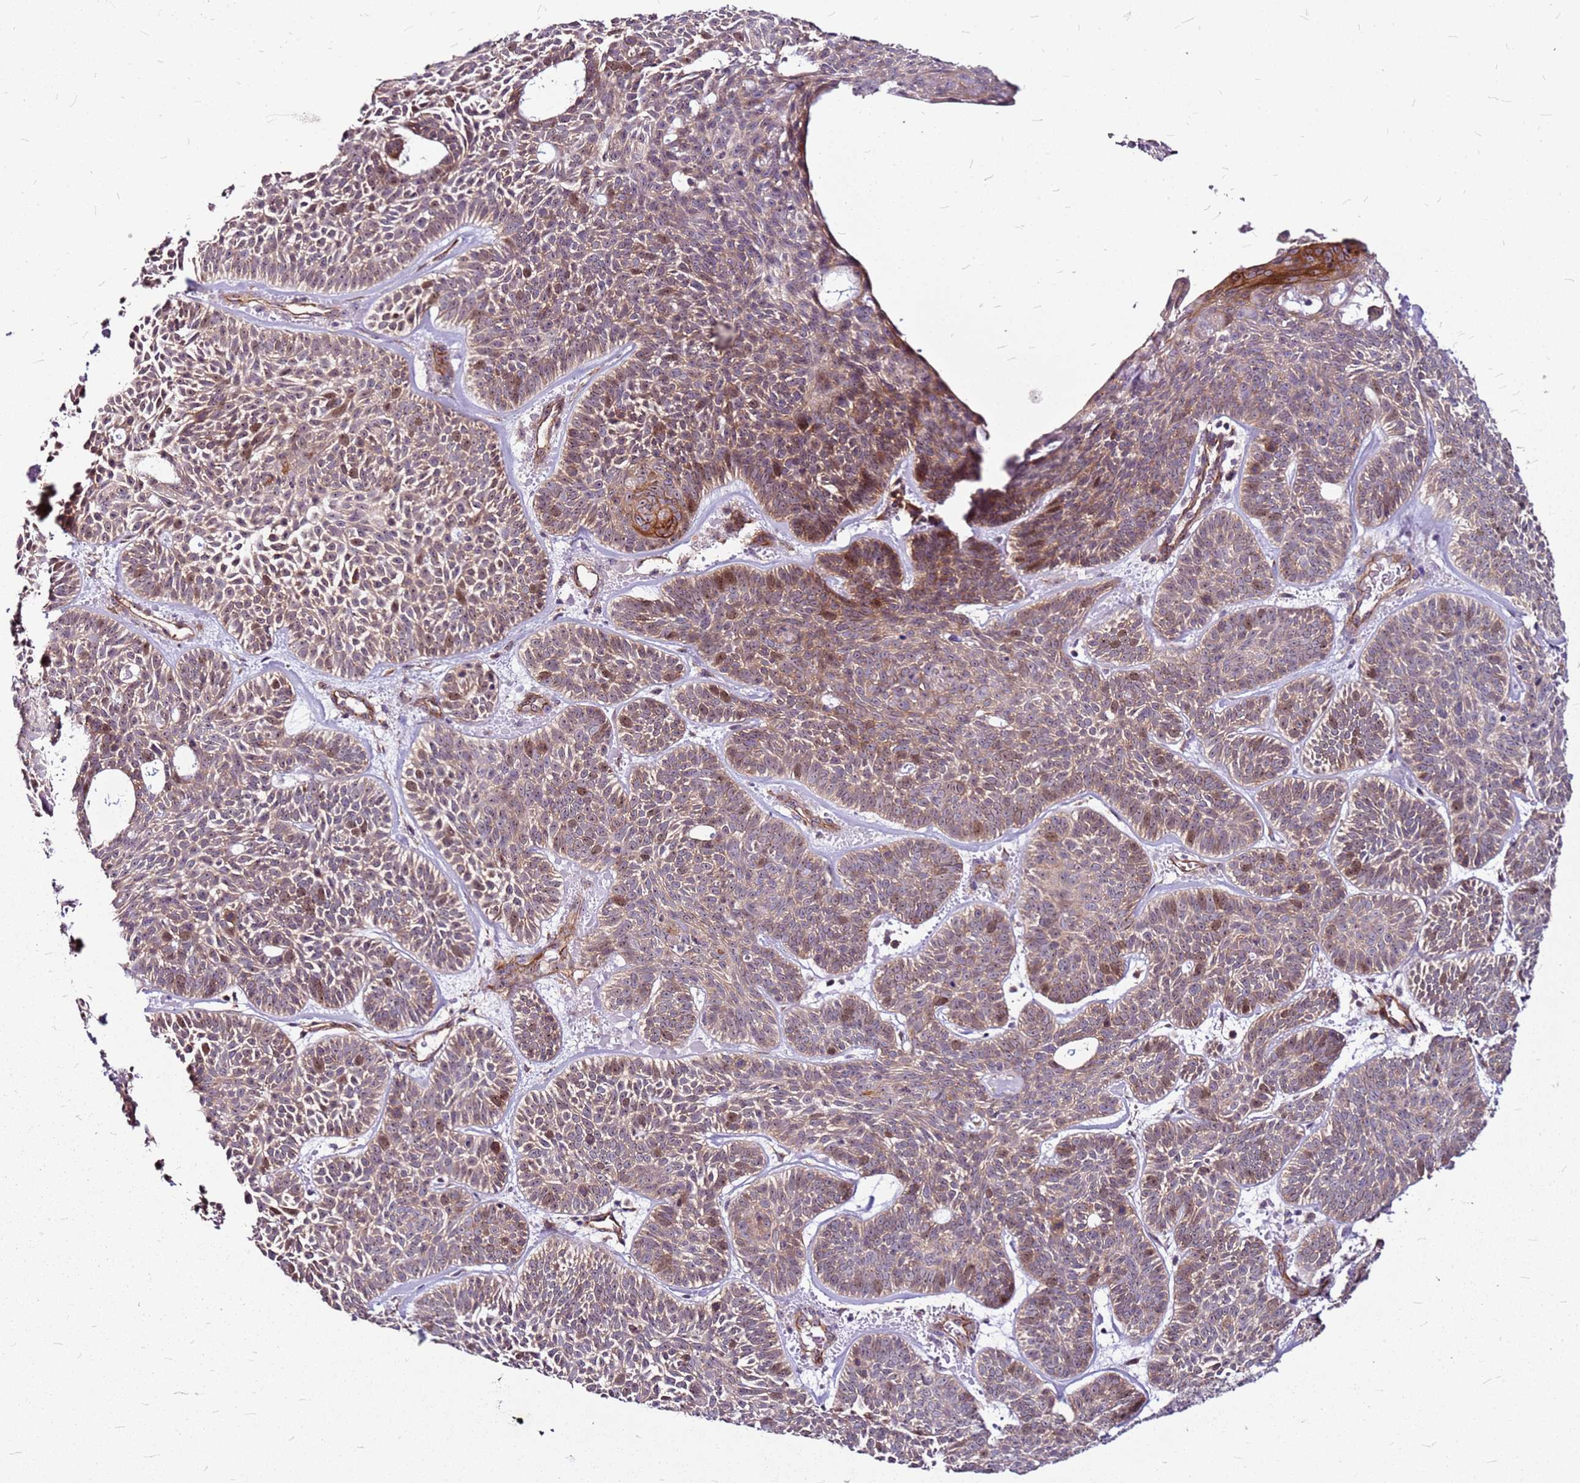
{"staining": {"intensity": "moderate", "quantity": "25%-75%", "location": "cytoplasmic/membranous,nuclear"}, "tissue": "skin cancer", "cell_type": "Tumor cells", "image_type": "cancer", "snomed": [{"axis": "morphology", "description": "Basal cell carcinoma"}, {"axis": "topography", "description": "Skin"}], "caption": "Basal cell carcinoma (skin) stained for a protein (brown) demonstrates moderate cytoplasmic/membranous and nuclear positive positivity in approximately 25%-75% of tumor cells.", "gene": "TOPAZ1", "patient": {"sex": "male", "age": 85}}